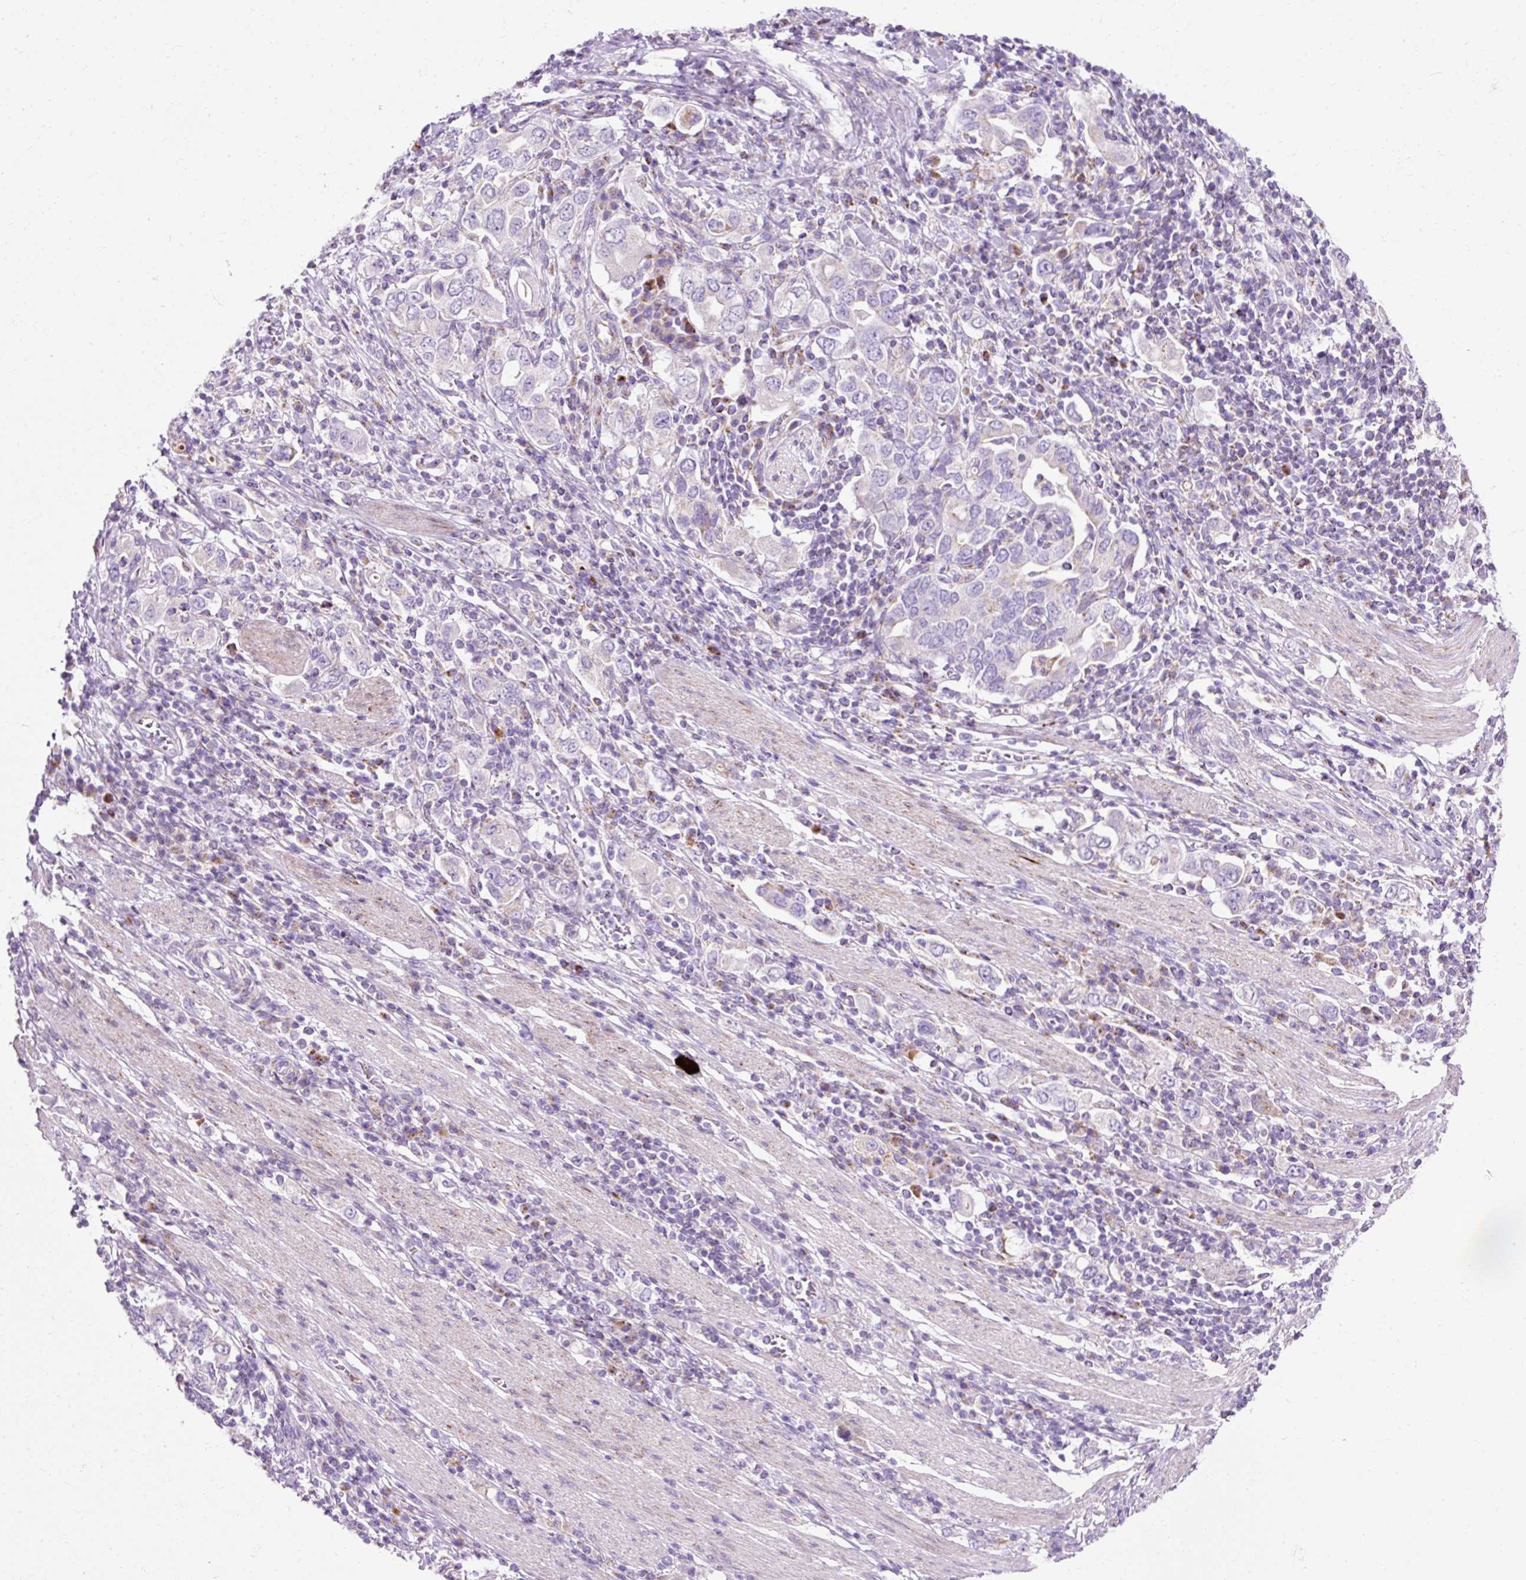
{"staining": {"intensity": "negative", "quantity": "none", "location": "none"}, "tissue": "stomach cancer", "cell_type": "Tumor cells", "image_type": "cancer", "snomed": [{"axis": "morphology", "description": "Adenocarcinoma, NOS"}, {"axis": "topography", "description": "Stomach, upper"}, {"axis": "topography", "description": "Stomach"}], "caption": "Histopathology image shows no protein expression in tumor cells of stomach cancer tissue.", "gene": "PLPP2", "patient": {"sex": "male", "age": 62}}